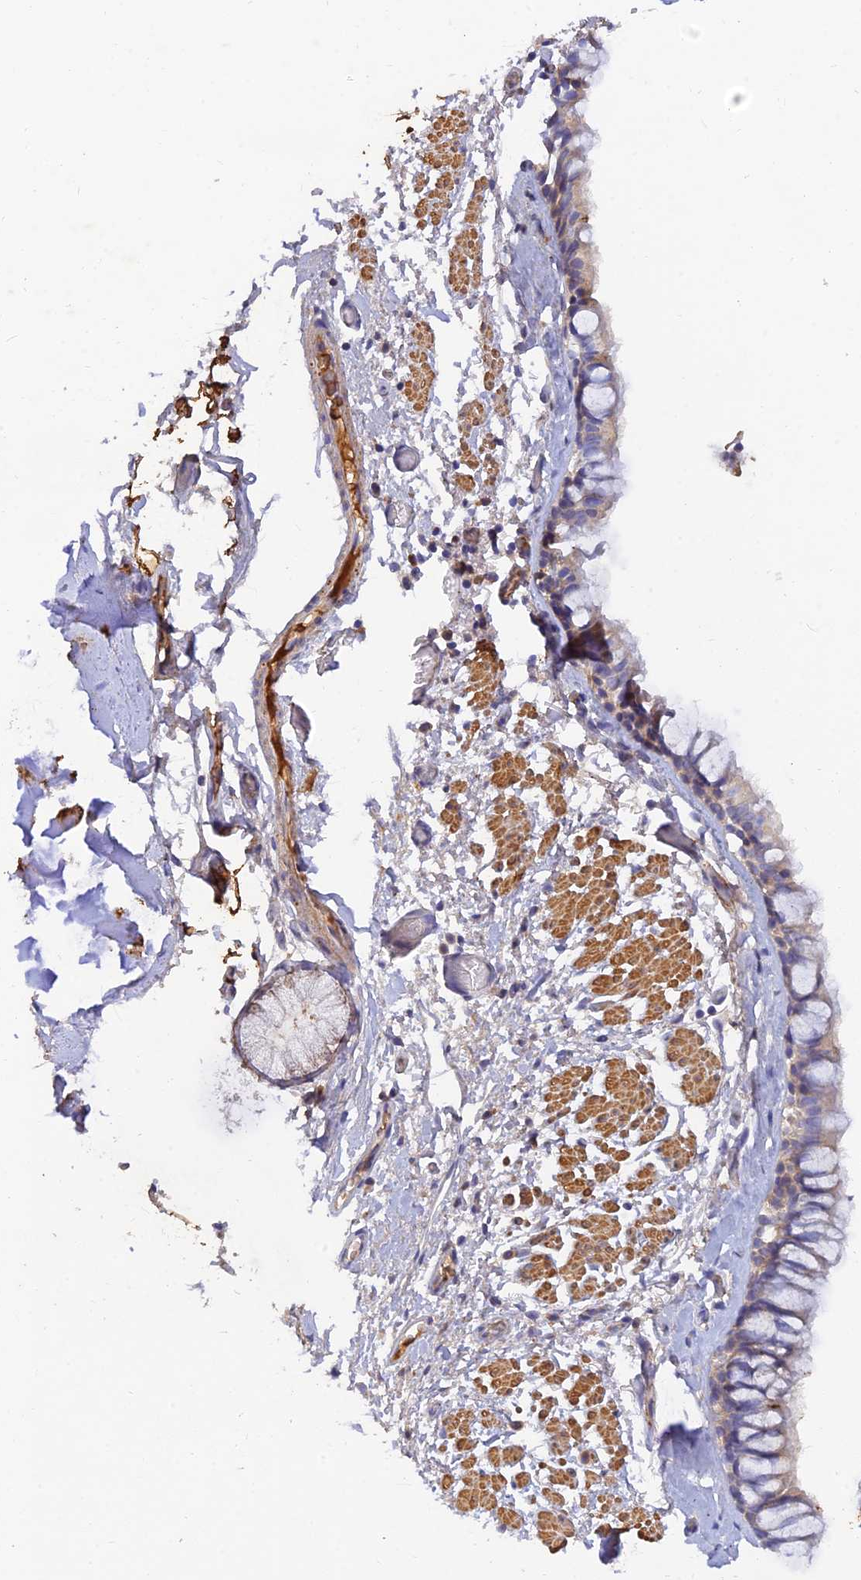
{"staining": {"intensity": "moderate", "quantity": "<25%", "location": "cytoplasmic/membranous"}, "tissue": "bronchus", "cell_type": "Respiratory epithelial cells", "image_type": "normal", "snomed": [{"axis": "morphology", "description": "Normal tissue, NOS"}, {"axis": "topography", "description": "Bronchus"}], "caption": "The photomicrograph demonstrates immunohistochemical staining of normal bronchus. There is moderate cytoplasmic/membranous staining is identified in about <25% of respiratory epithelial cells.", "gene": "ACSM5", "patient": {"sex": "male", "age": 65}}